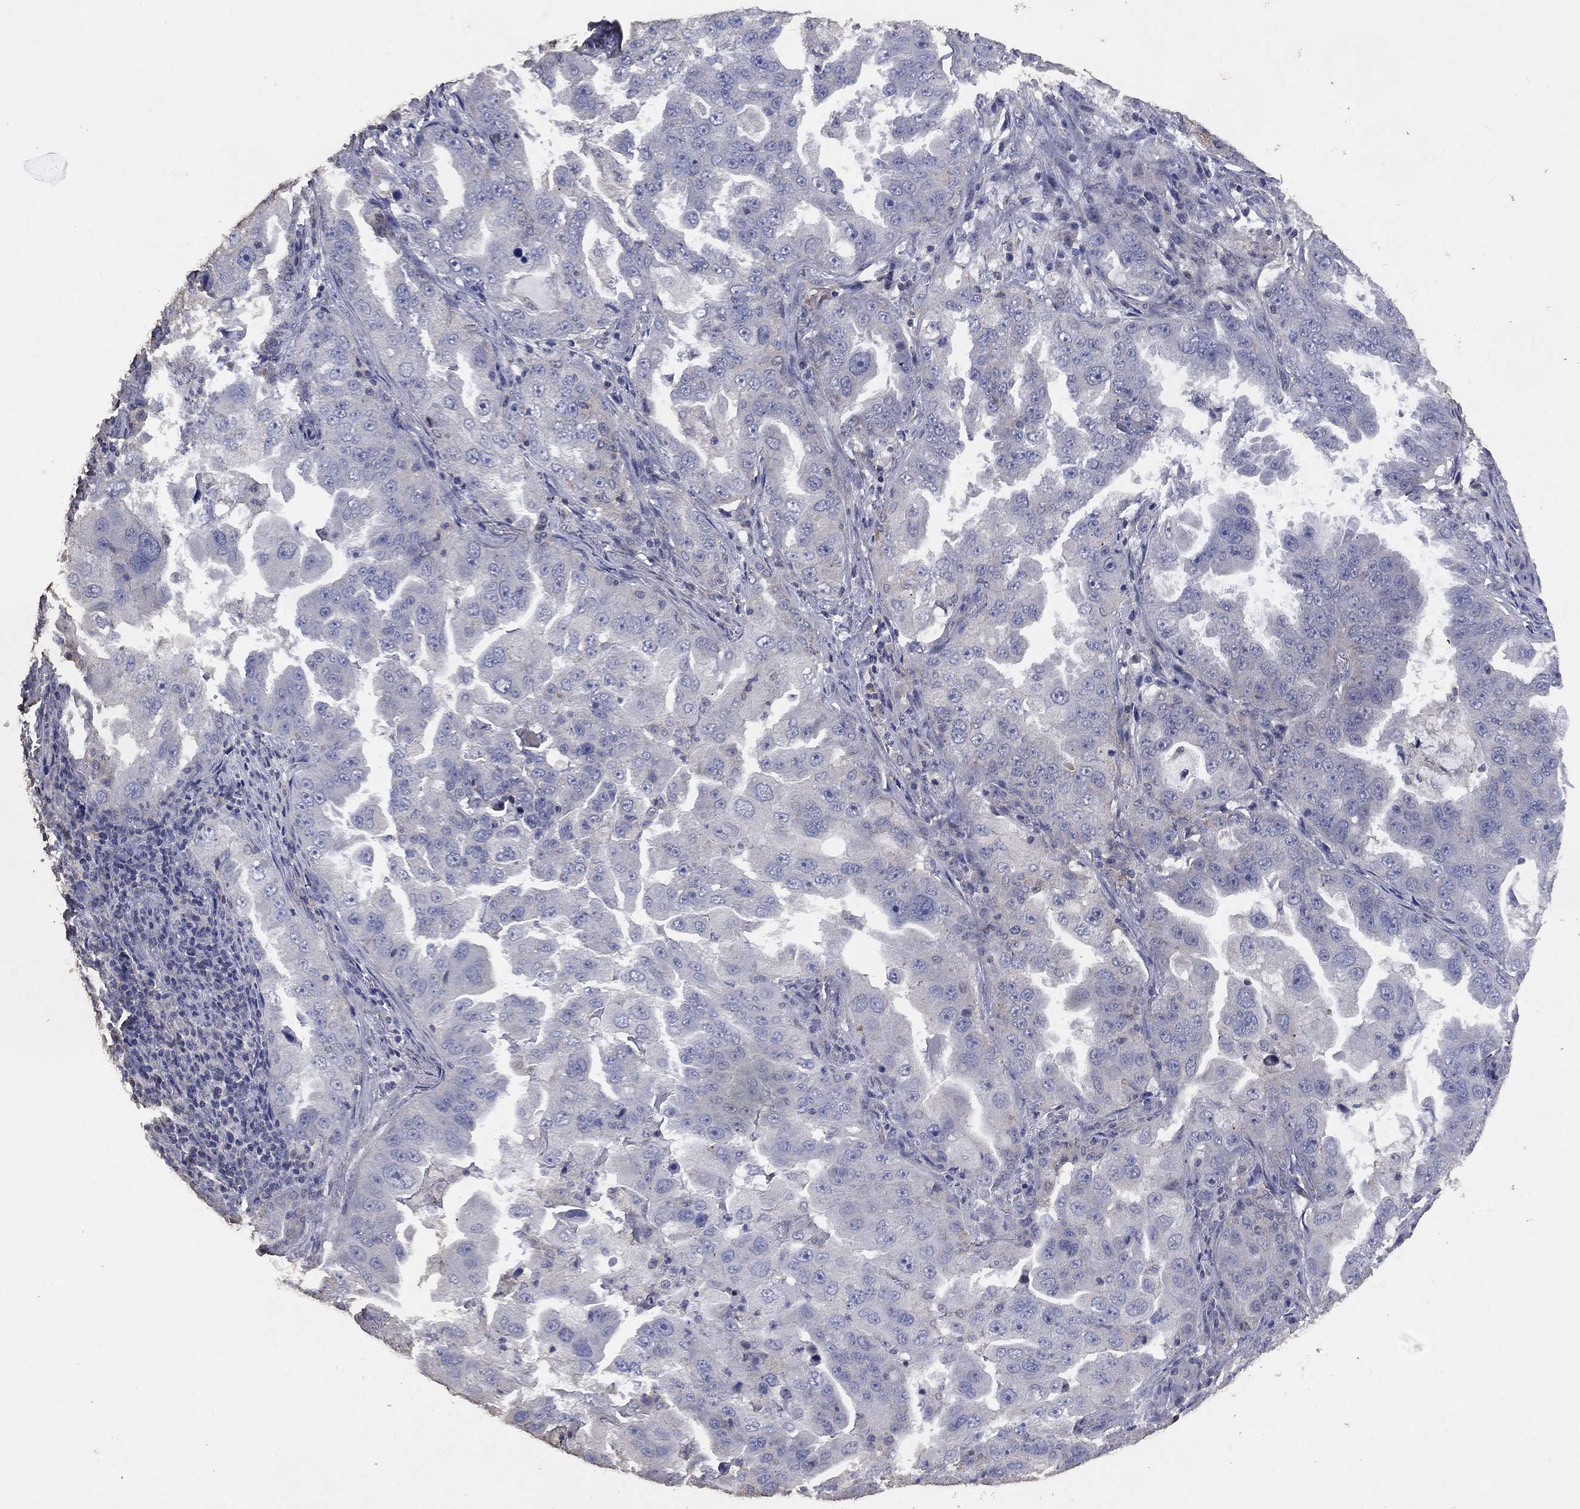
{"staining": {"intensity": "negative", "quantity": "none", "location": "none"}, "tissue": "lung cancer", "cell_type": "Tumor cells", "image_type": "cancer", "snomed": [{"axis": "morphology", "description": "Adenocarcinoma, NOS"}, {"axis": "topography", "description": "Lung"}], "caption": "IHC image of lung cancer (adenocarcinoma) stained for a protein (brown), which demonstrates no expression in tumor cells.", "gene": "ADPRHL1", "patient": {"sex": "female", "age": 61}}